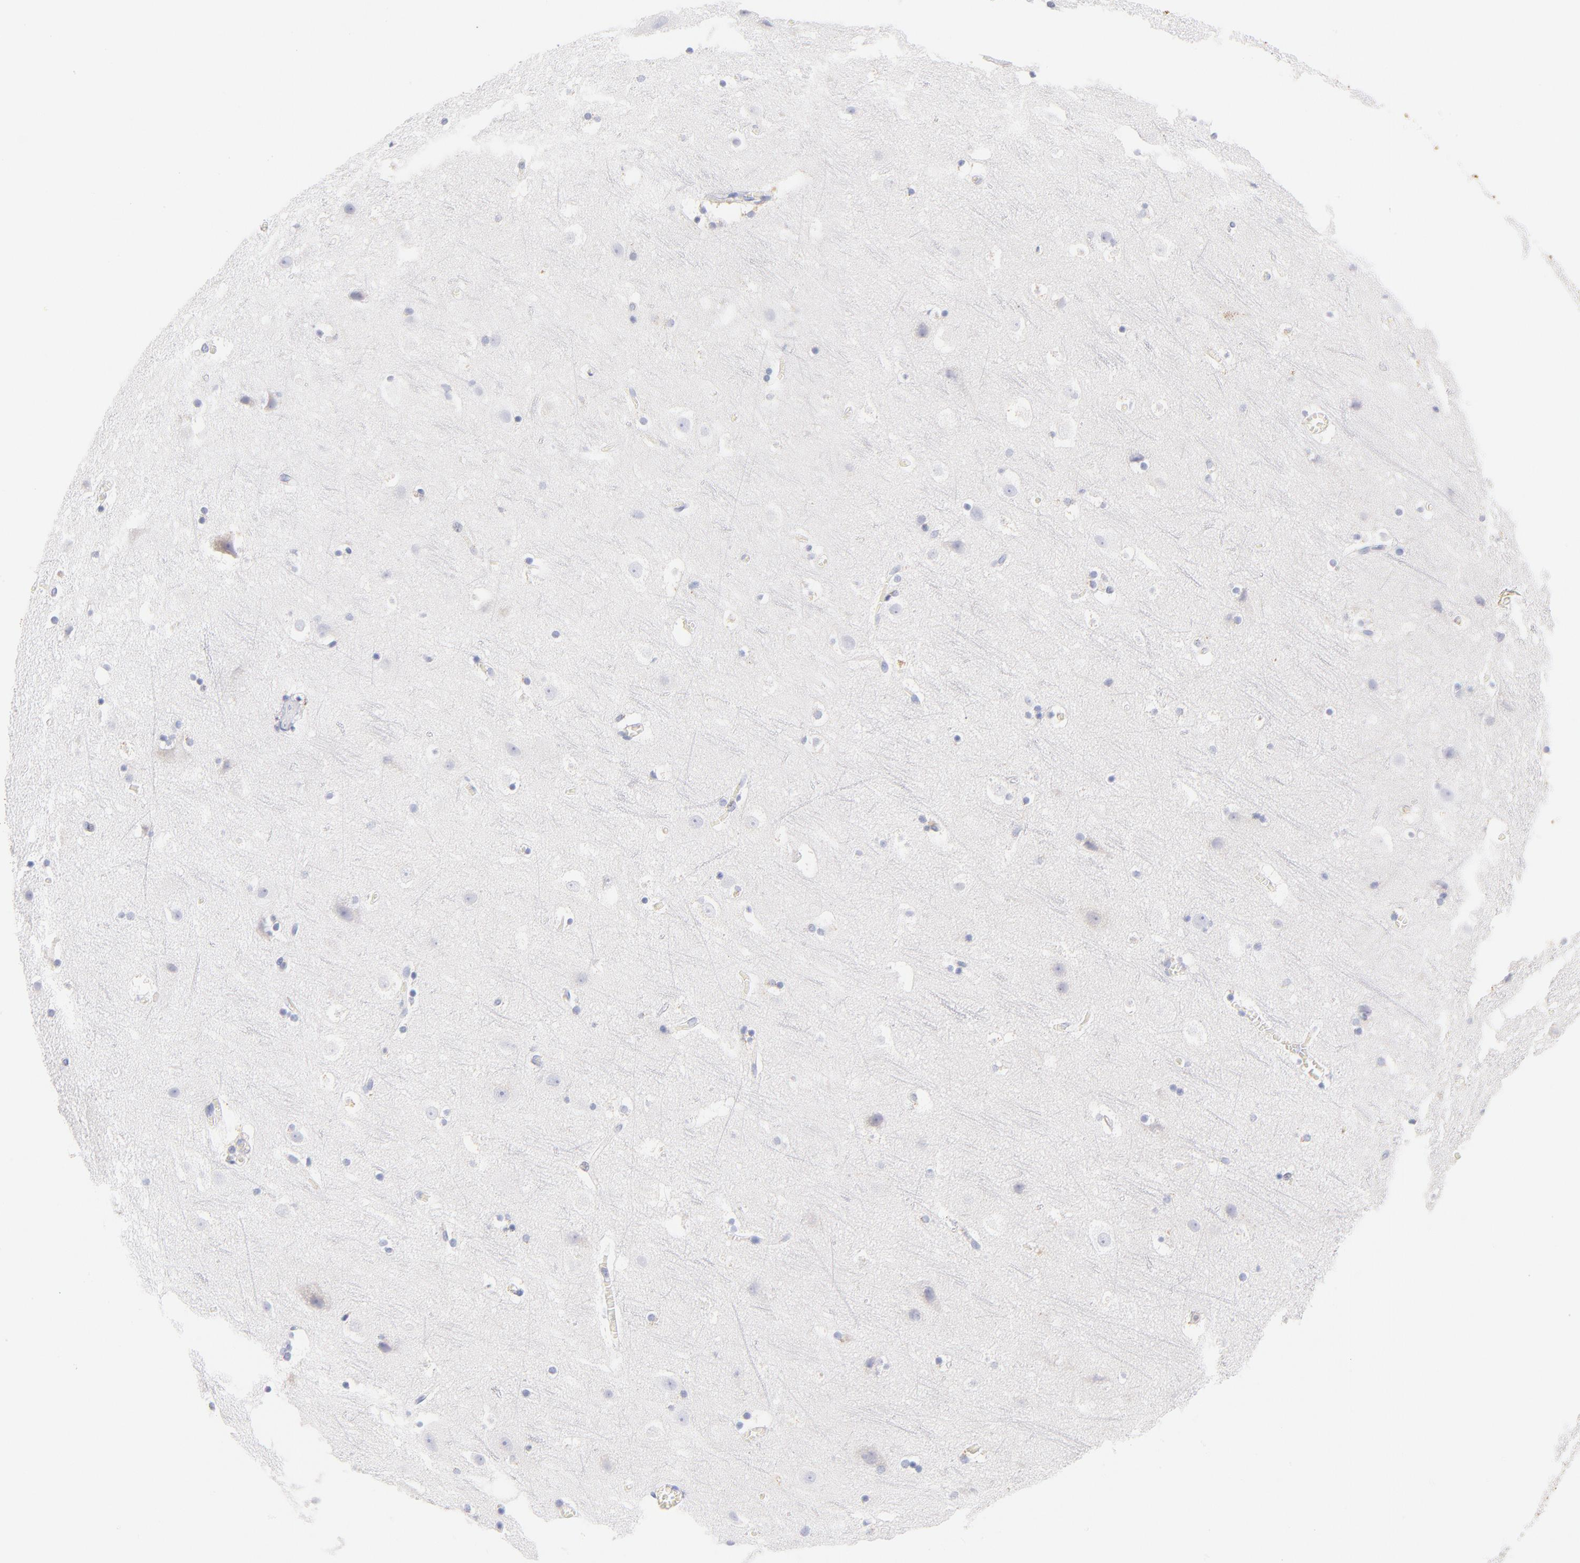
{"staining": {"intensity": "negative", "quantity": "none", "location": "none"}, "tissue": "cerebral cortex", "cell_type": "Endothelial cells", "image_type": "normal", "snomed": [{"axis": "morphology", "description": "Normal tissue, NOS"}, {"axis": "topography", "description": "Cerebral cortex"}], "caption": "Endothelial cells show no significant protein expression in benign cerebral cortex. (Stains: DAB (3,3'-diaminobenzidine) IHC with hematoxylin counter stain, Microscopy: brightfield microscopy at high magnification).", "gene": "AIFM1", "patient": {"sex": "male", "age": 45}}